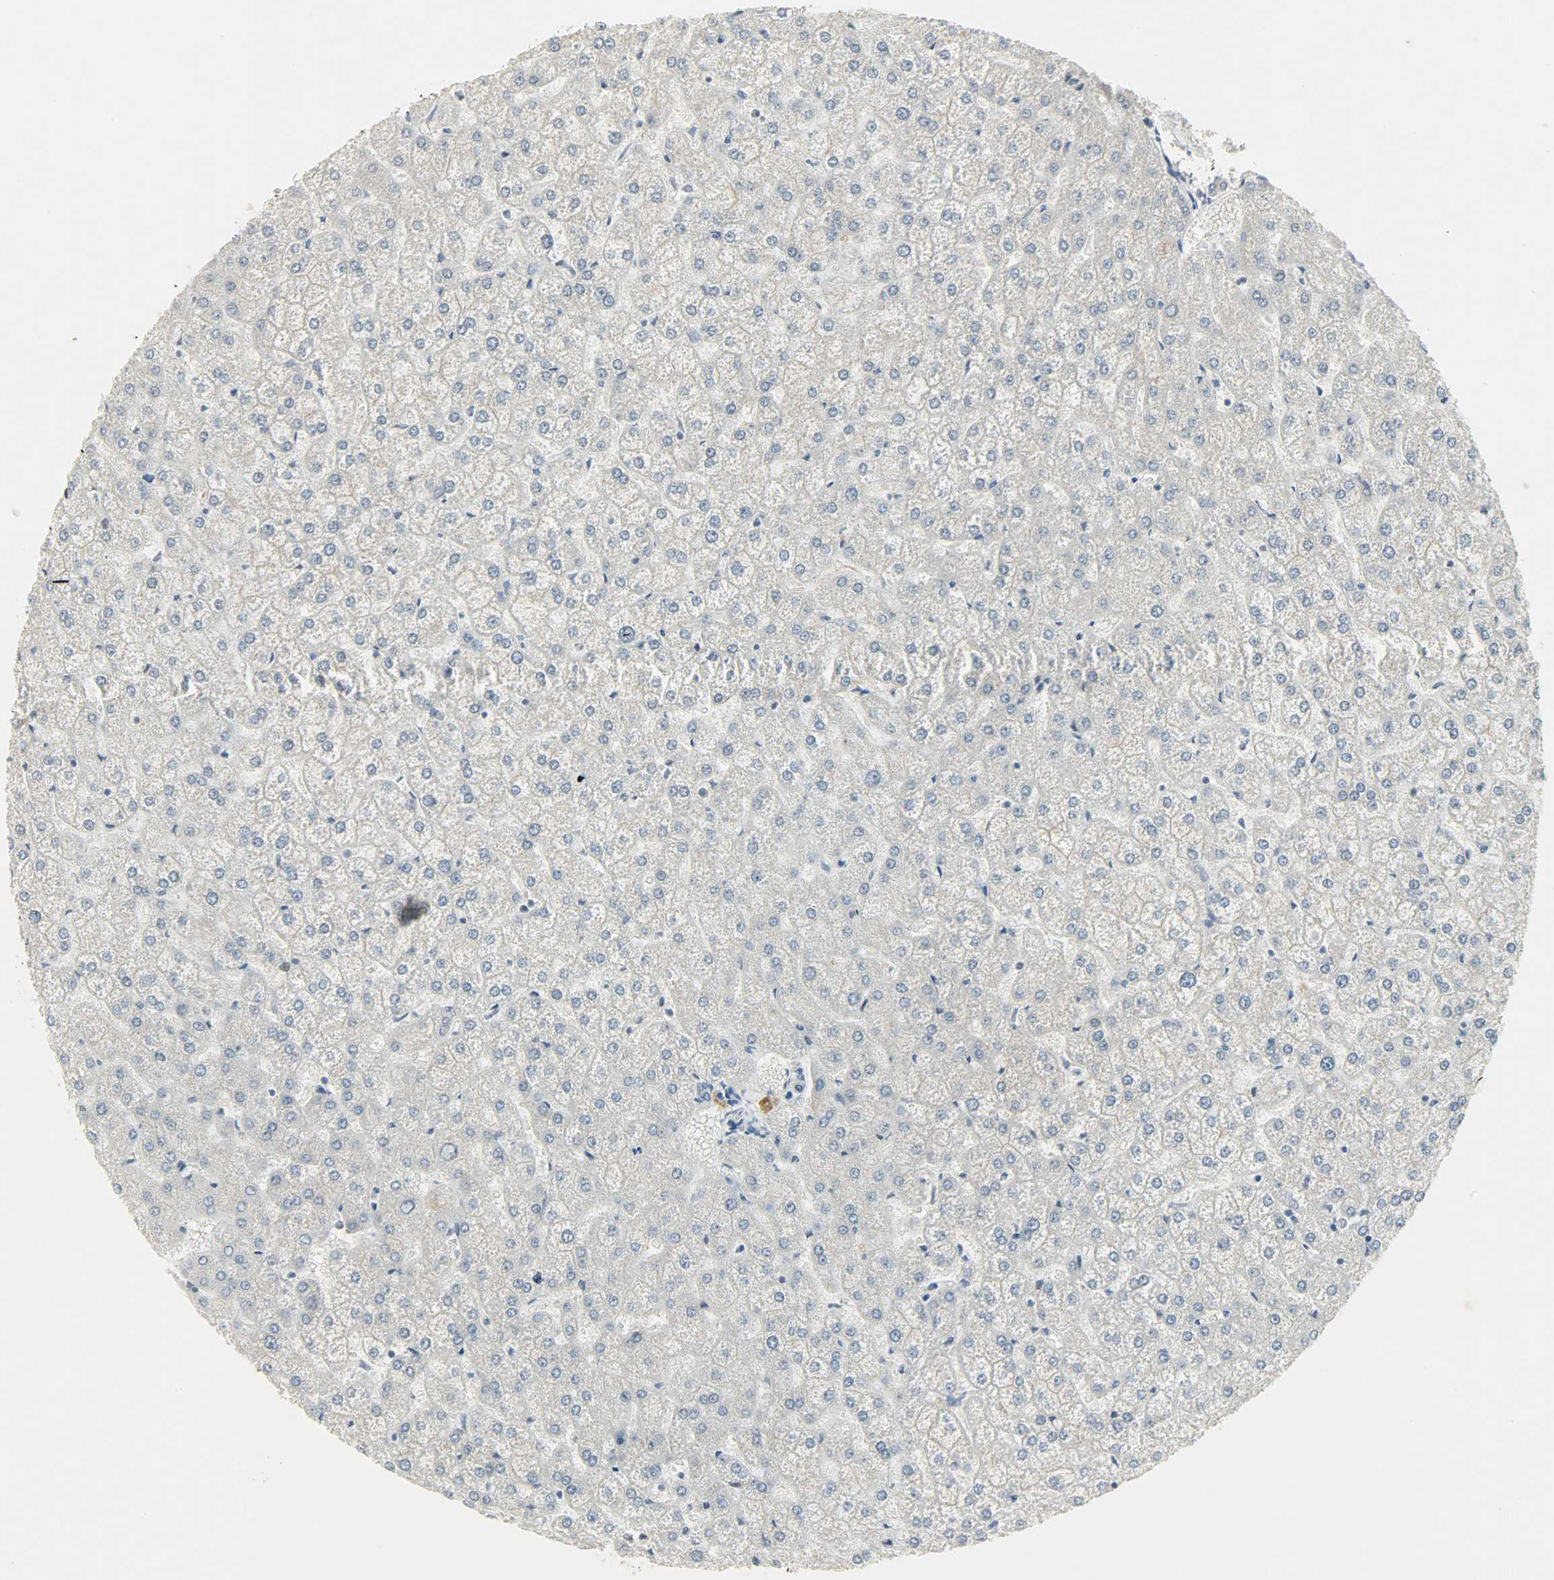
{"staining": {"intensity": "negative", "quantity": "none", "location": "none"}, "tissue": "liver", "cell_type": "Cholangiocytes", "image_type": "normal", "snomed": [{"axis": "morphology", "description": "Normal tissue, NOS"}, {"axis": "topography", "description": "Liver"}], "caption": "The micrograph shows no significant expression in cholangiocytes of liver. (DAB (3,3'-diaminobenzidine) immunohistochemistry (IHC) with hematoxylin counter stain).", "gene": "CAMK4", "patient": {"sex": "female", "age": 32}}